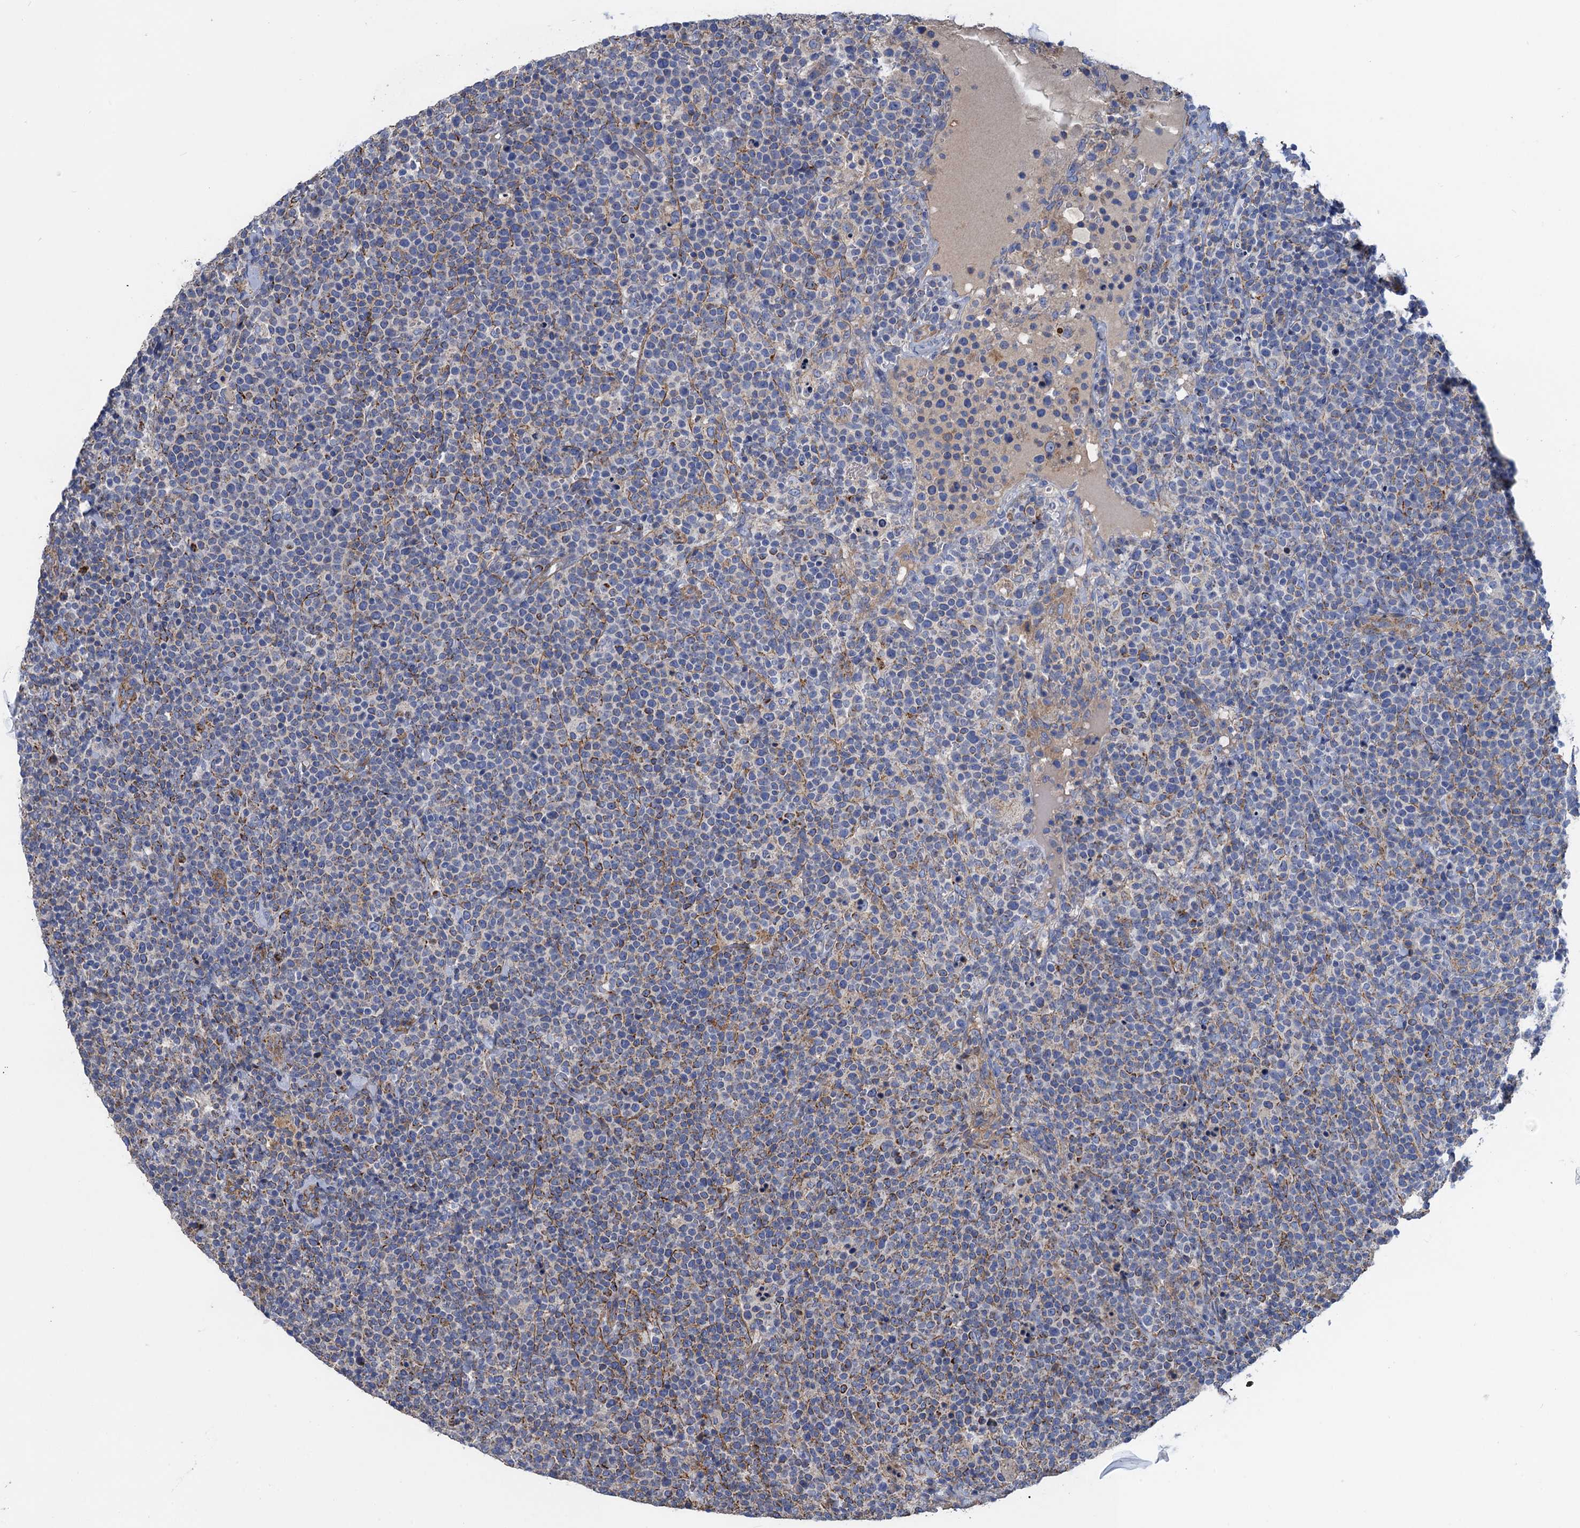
{"staining": {"intensity": "moderate", "quantity": "<25%", "location": "cytoplasmic/membranous"}, "tissue": "lymphoma", "cell_type": "Tumor cells", "image_type": "cancer", "snomed": [{"axis": "morphology", "description": "Malignant lymphoma, non-Hodgkin's type, High grade"}, {"axis": "topography", "description": "Lymph node"}], "caption": "Lymphoma tissue displays moderate cytoplasmic/membranous expression in about <25% of tumor cells, visualized by immunohistochemistry. The protein of interest is stained brown, and the nuclei are stained in blue (DAB IHC with brightfield microscopy, high magnification).", "gene": "GCSH", "patient": {"sex": "male", "age": 61}}